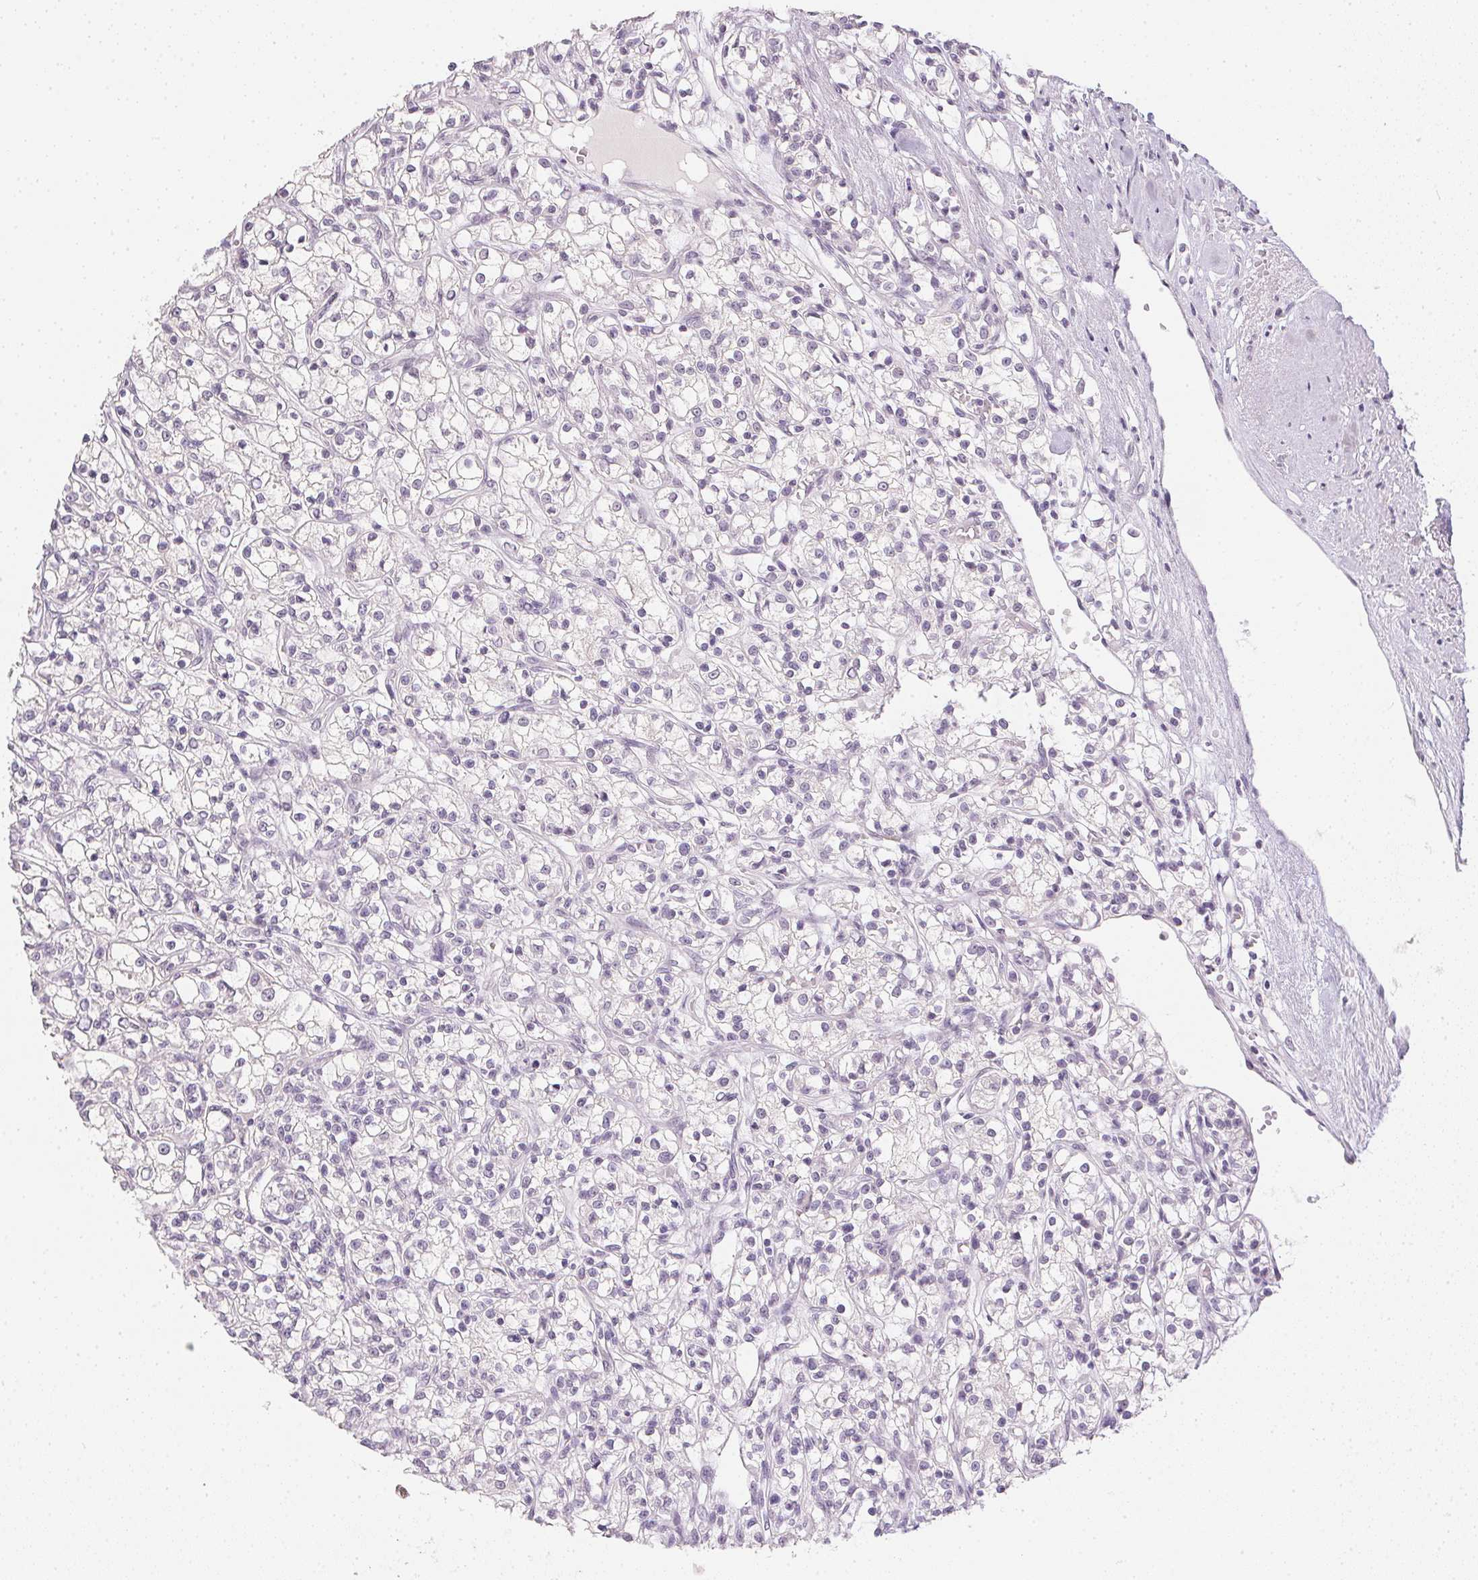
{"staining": {"intensity": "negative", "quantity": "none", "location": "none"}, "tissue": "renal cancer", "cell_type": "Tumor cells", "image_type": "cancer", "snomed": [{"axis": "morphology", "description": "Adenocarcinoma, NOS"}, {"axis": "topography", "description": "Kidney"}], "caption": "This histopathology image is of renal cancer (adenocarcinoma) stained with immunohistochemistry to label a protein in brown with the nuclei are counter-stained blue. There is no expression in tumor cells.", "gene": "PPY", "patient": {"sex": "female", "age": 59}}